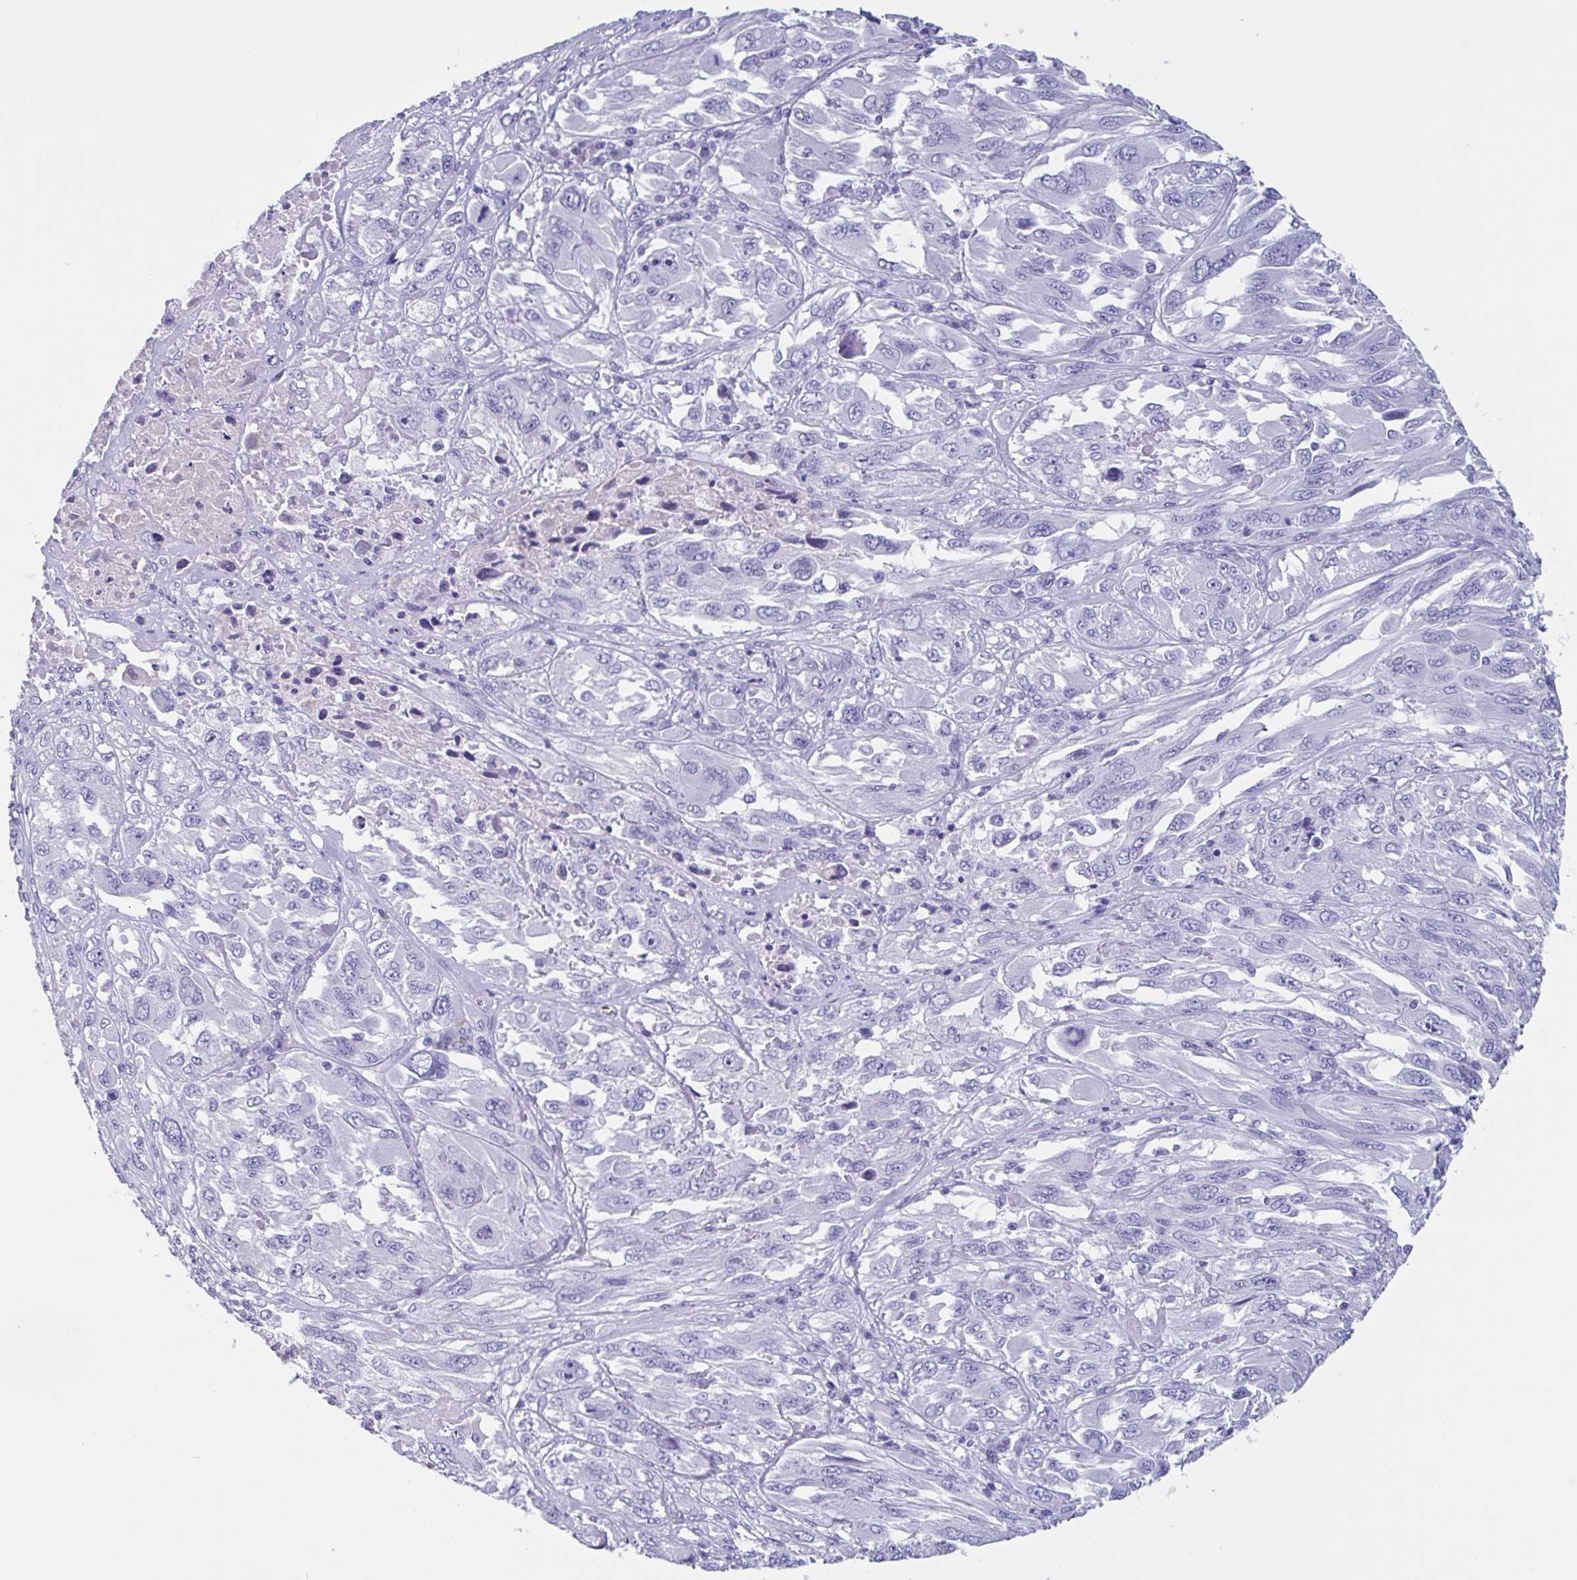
{"staining": {"intensity": "negative", "quantity": "none", "location": "none"}, "tissue": "melanoma", "cell_type": "Tumor cells", "image_type": "cancer", "snomed": [{"axis": "morphology", "description": "Malignant melanoma, NOS"}, {"axis": "topography", "description": "Skin"}], "caption": "Immunohistochemistry (IHC) micrograph of melanoma stained for a protein (brown), which demonstrates no staining in tumor cells. (Immunohistochemistry, brightfield microscopy, high magnification).", "gene": "USP35", "patient": {"sex": "female", "age": 91}}